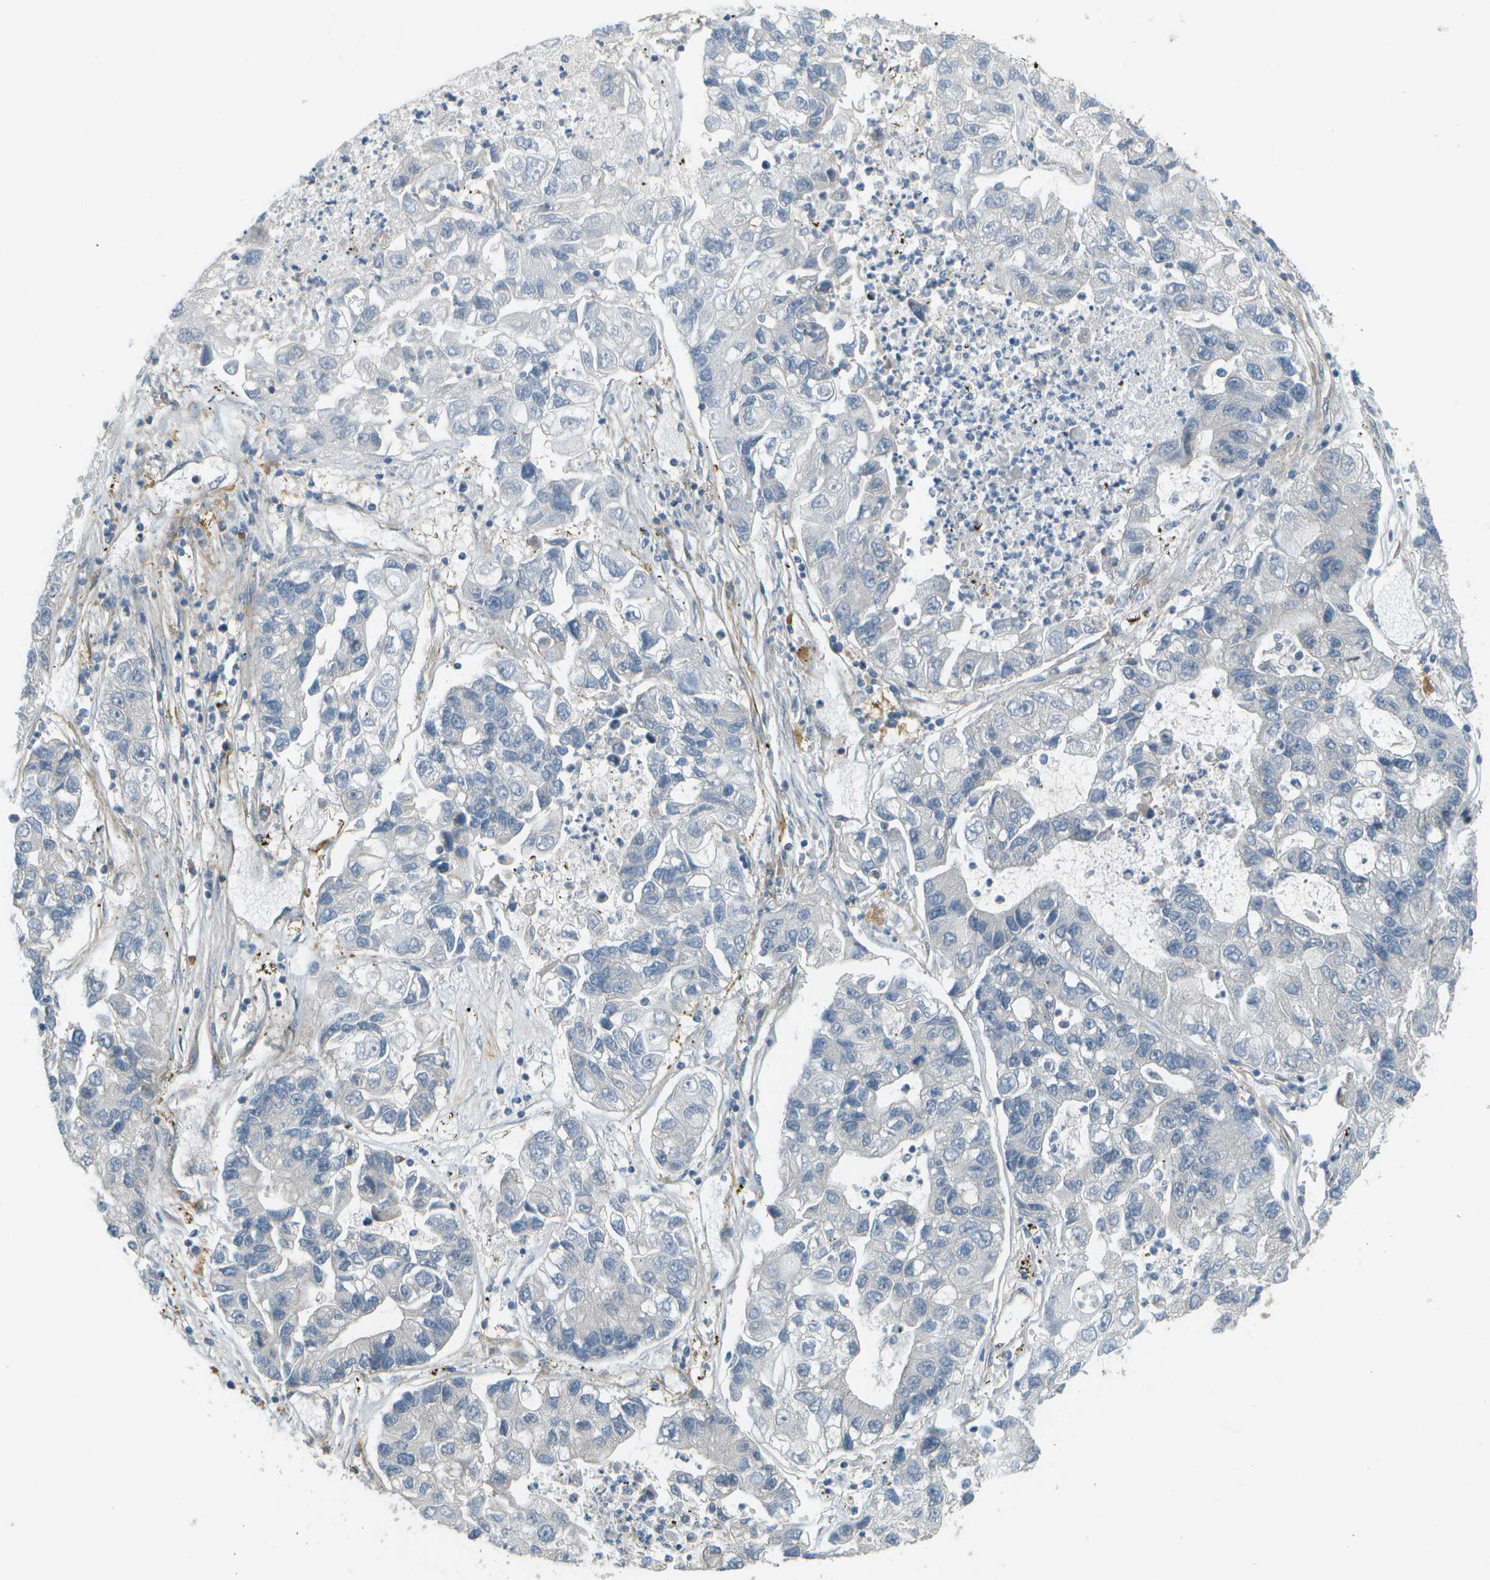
{"staining": {"intensity": "negative", "quantity": "none", "location": "none"}, "tissue": "lung cancer", "cell_type": "Tumor cells", "image_type": "cancer", "snomed": [{"axis": "morphology", "description": "Adenocarcinoma, NOS"}, {"axis": "topography", "description": "Lung"}], "caption": "Human lung cancer stained for a protein using immunohistochemistry (IHC) displays no expression in tumor cells.", "gene": "WNK2", "patient": {"sex": "female", "age": 51}}